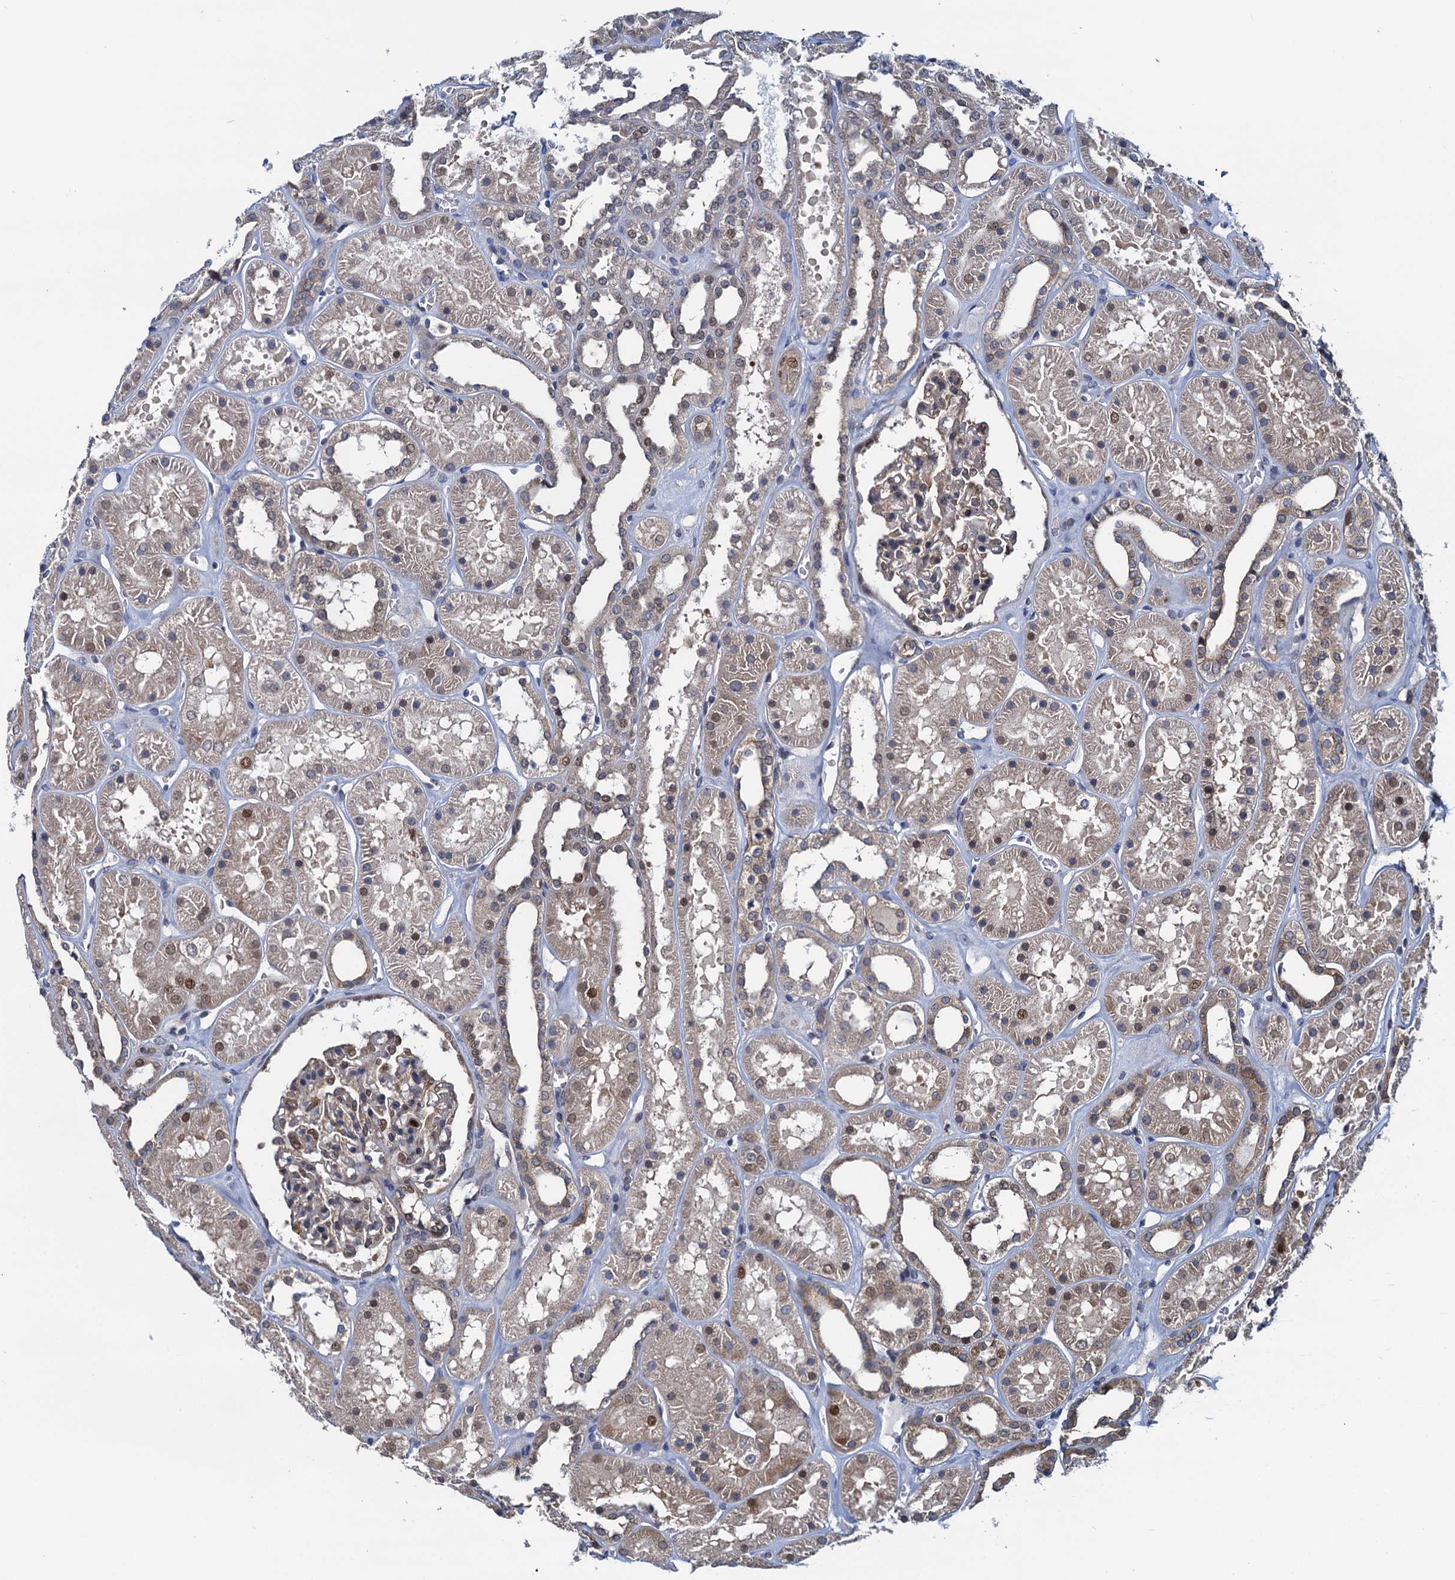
{"staining": {"intensity": "moderate", "quantity": "<25%", "location": "nuclear"}, "tissue": "kidney", "cell_type": "Cells in glomeruli", "image_type": "normal", "snomed": [{"axis": "morphology", "description": "Normal tissue, NOS"}, {"axis": "topography", "description": "Kidney"}], "caption": "This photomicrograph demonstrates normal kidney stained with IHC to label a protein in brown. The nuclear of cells in glomeruli show moderate positivity for the protein. Nuclei are counter-stained blue.", "gene": "RNF125", "patient": {"sex": "female", "age": 41}}